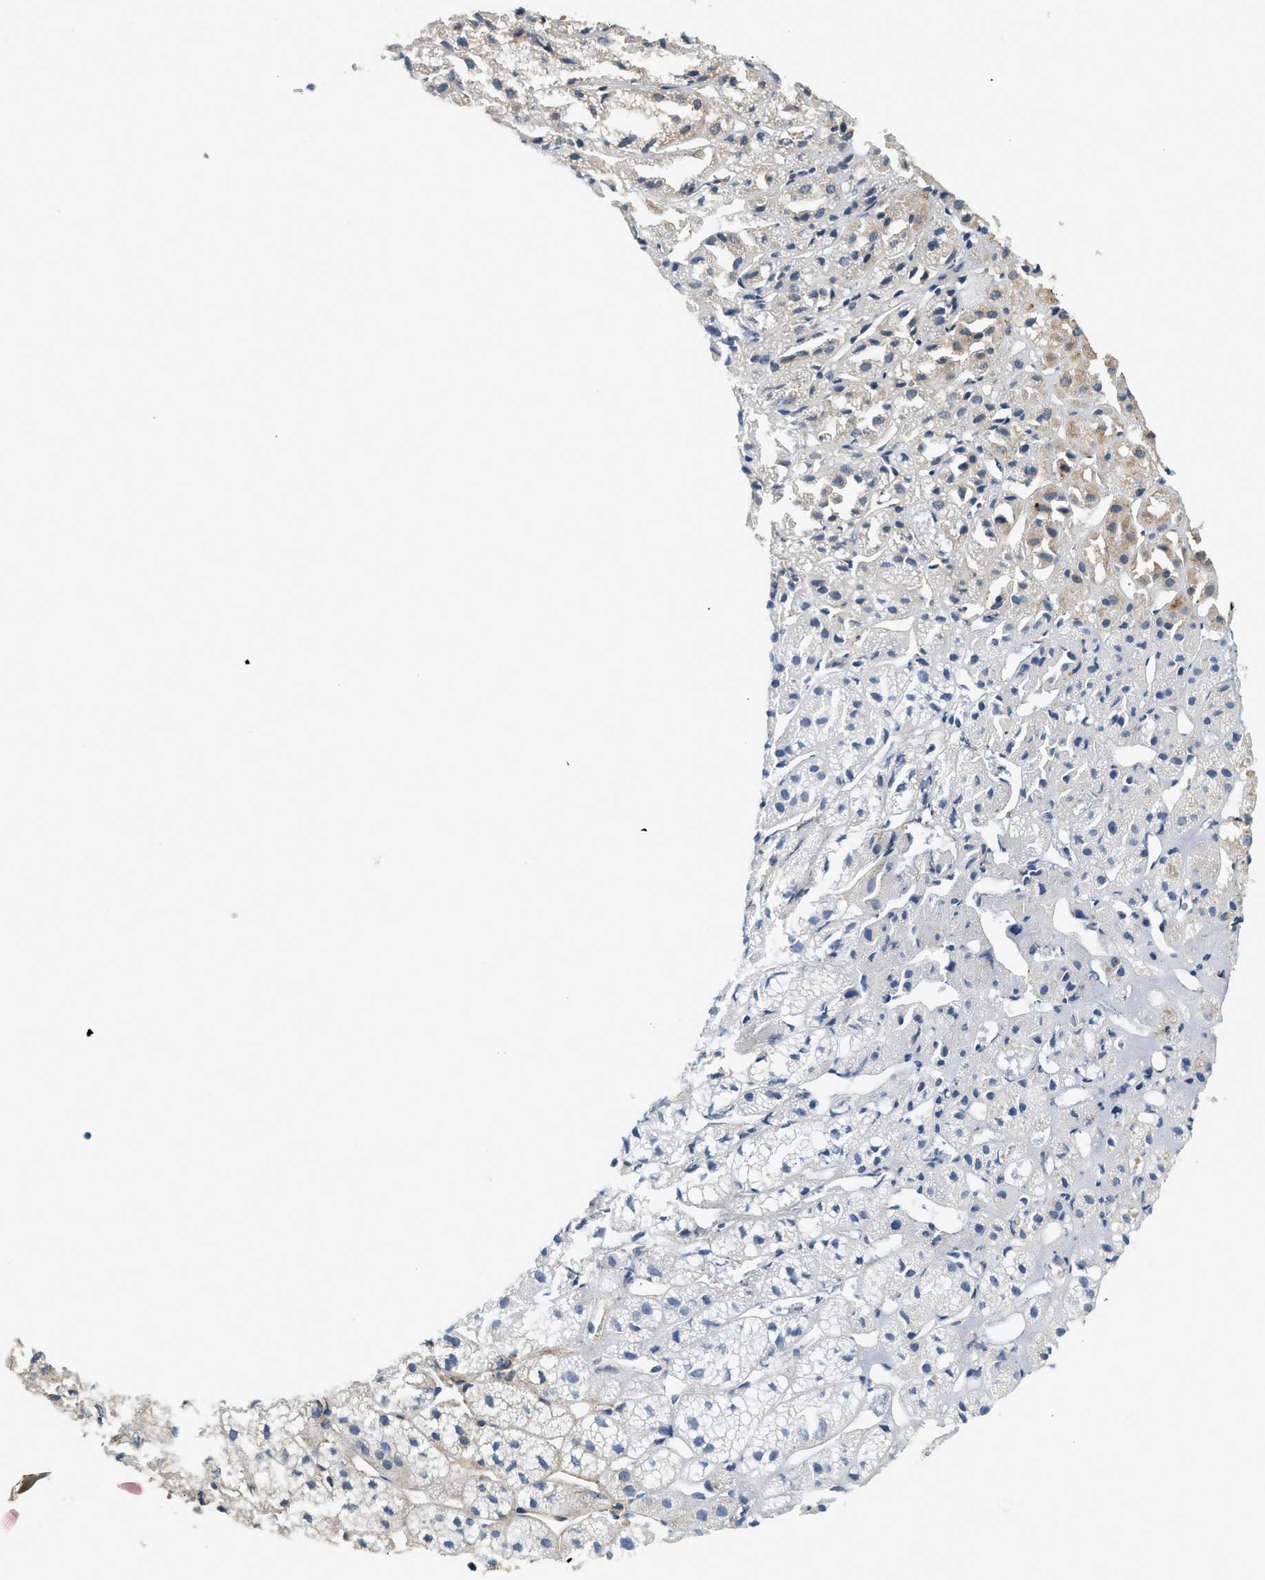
{"staining": {"intensity": "strong", "quantity": "25%-75%", "location": "cytoplasmic/membranous"}, "tissue": "adrenal gland", "cell_type": "Glandular cells", "image_type": "normal", "snomed": [{"axis": "morphology", "description": "Normal tissue, NOS"}, {"axis": "topography", "description": "Adrenal gland"}], "caption": "The image shows staining of unremarkable adrenal gland, revealing strong cytoplasmic/membranous protein expression (brown color) within glandular cells. Using DAB (3,3'-diaminobenzidine) (brown) and hematoxylin (blue) stains, captured at high magnification using brightfield microscopy.", "gene": "HIP1", "patient": {"sex": "female", "age": 71}}